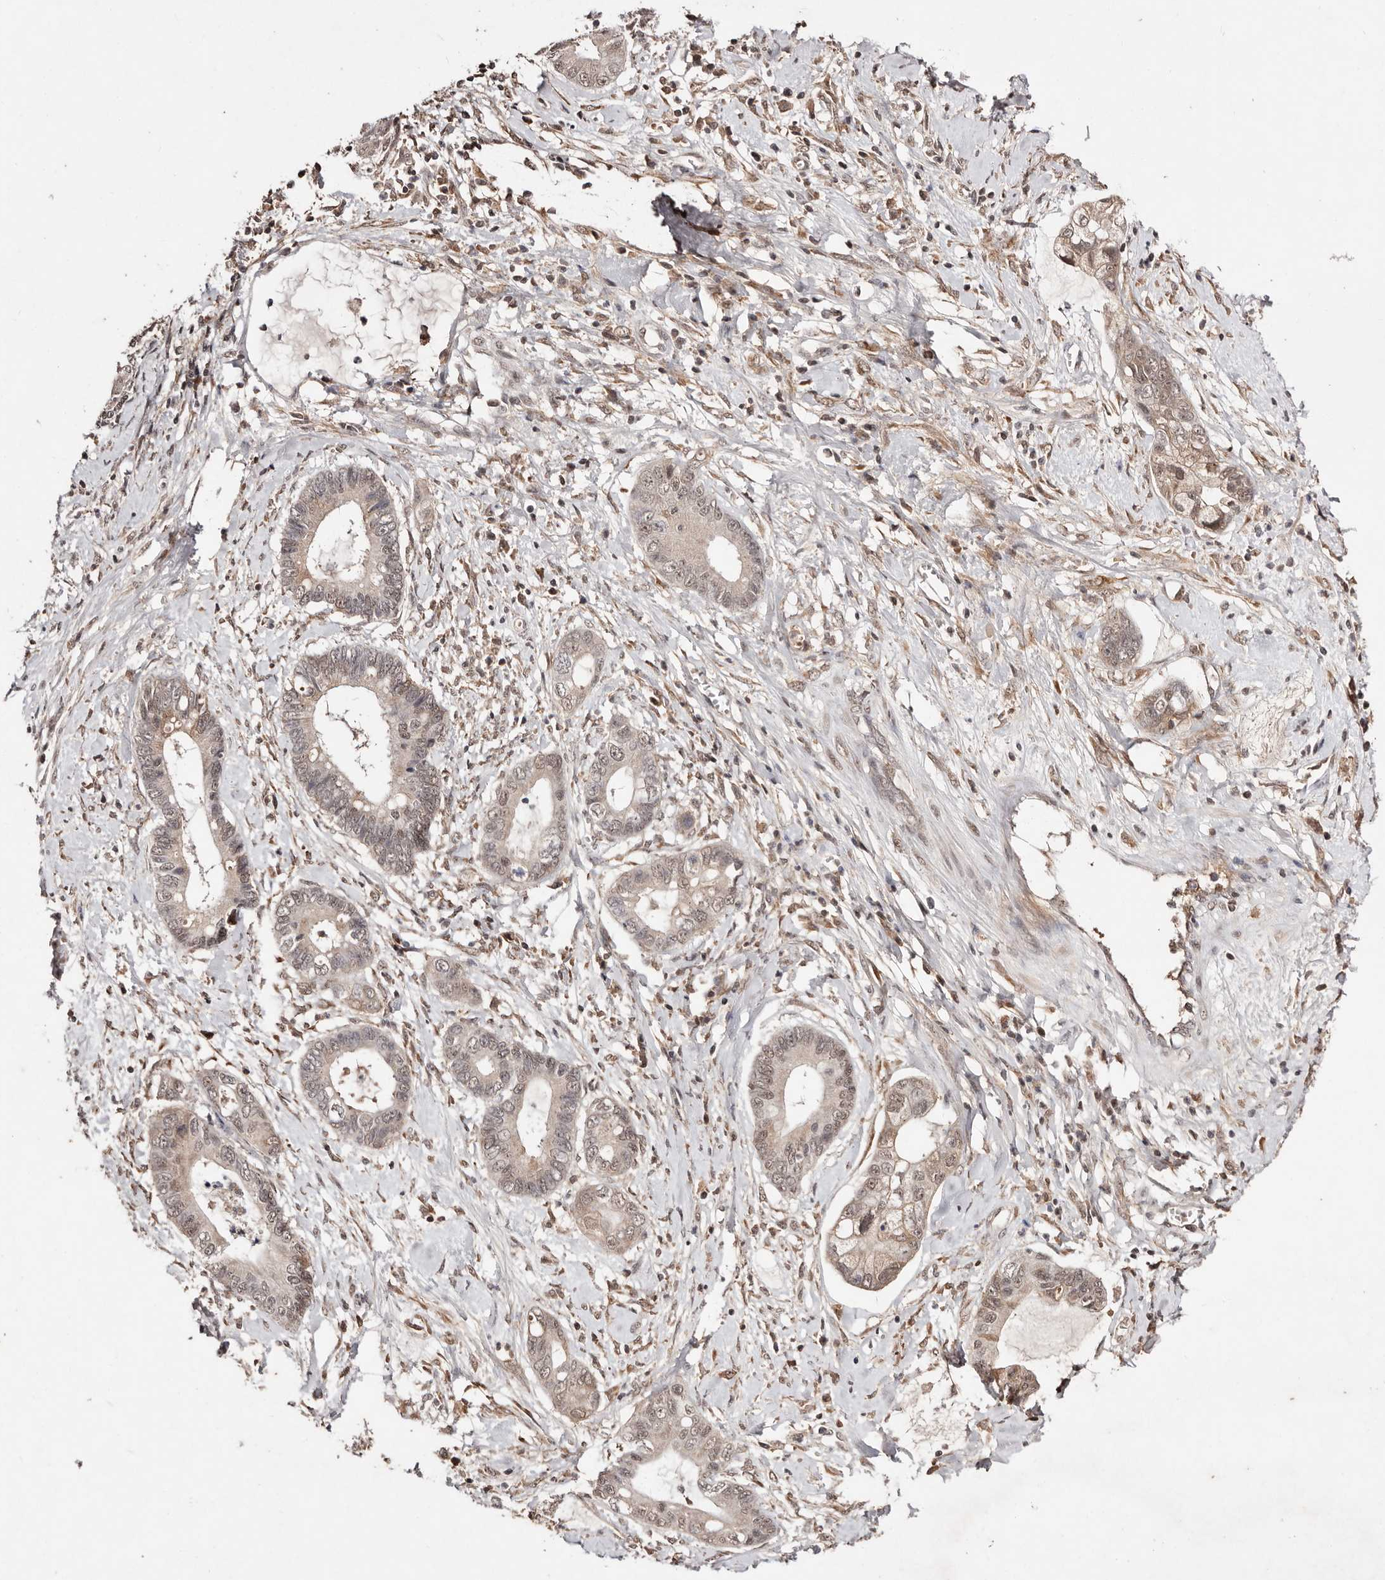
{"staining": {"intensity": "weak", "quantity": ">75%", "location": "cytoplasmic/membranous,nuclear"}, "tissue": "cervical cancer", "cell_type": "Tumor cells", "image_type": "cancer", "snomed": [{"axis": "morphology", "description": "Adenocarcinoma, NOS"}, {"axis": "topography", "description": "Cervix"}], "caption": "Immunohistochemistry of cervical cancer (adenocarcinoma) displays low levels of weak cytoplasmic/membranous and nuclear expression in approximately >75% of tumor cells.", "gene": "BICRAL", "patient": {"sex": "female", "age": 44}}